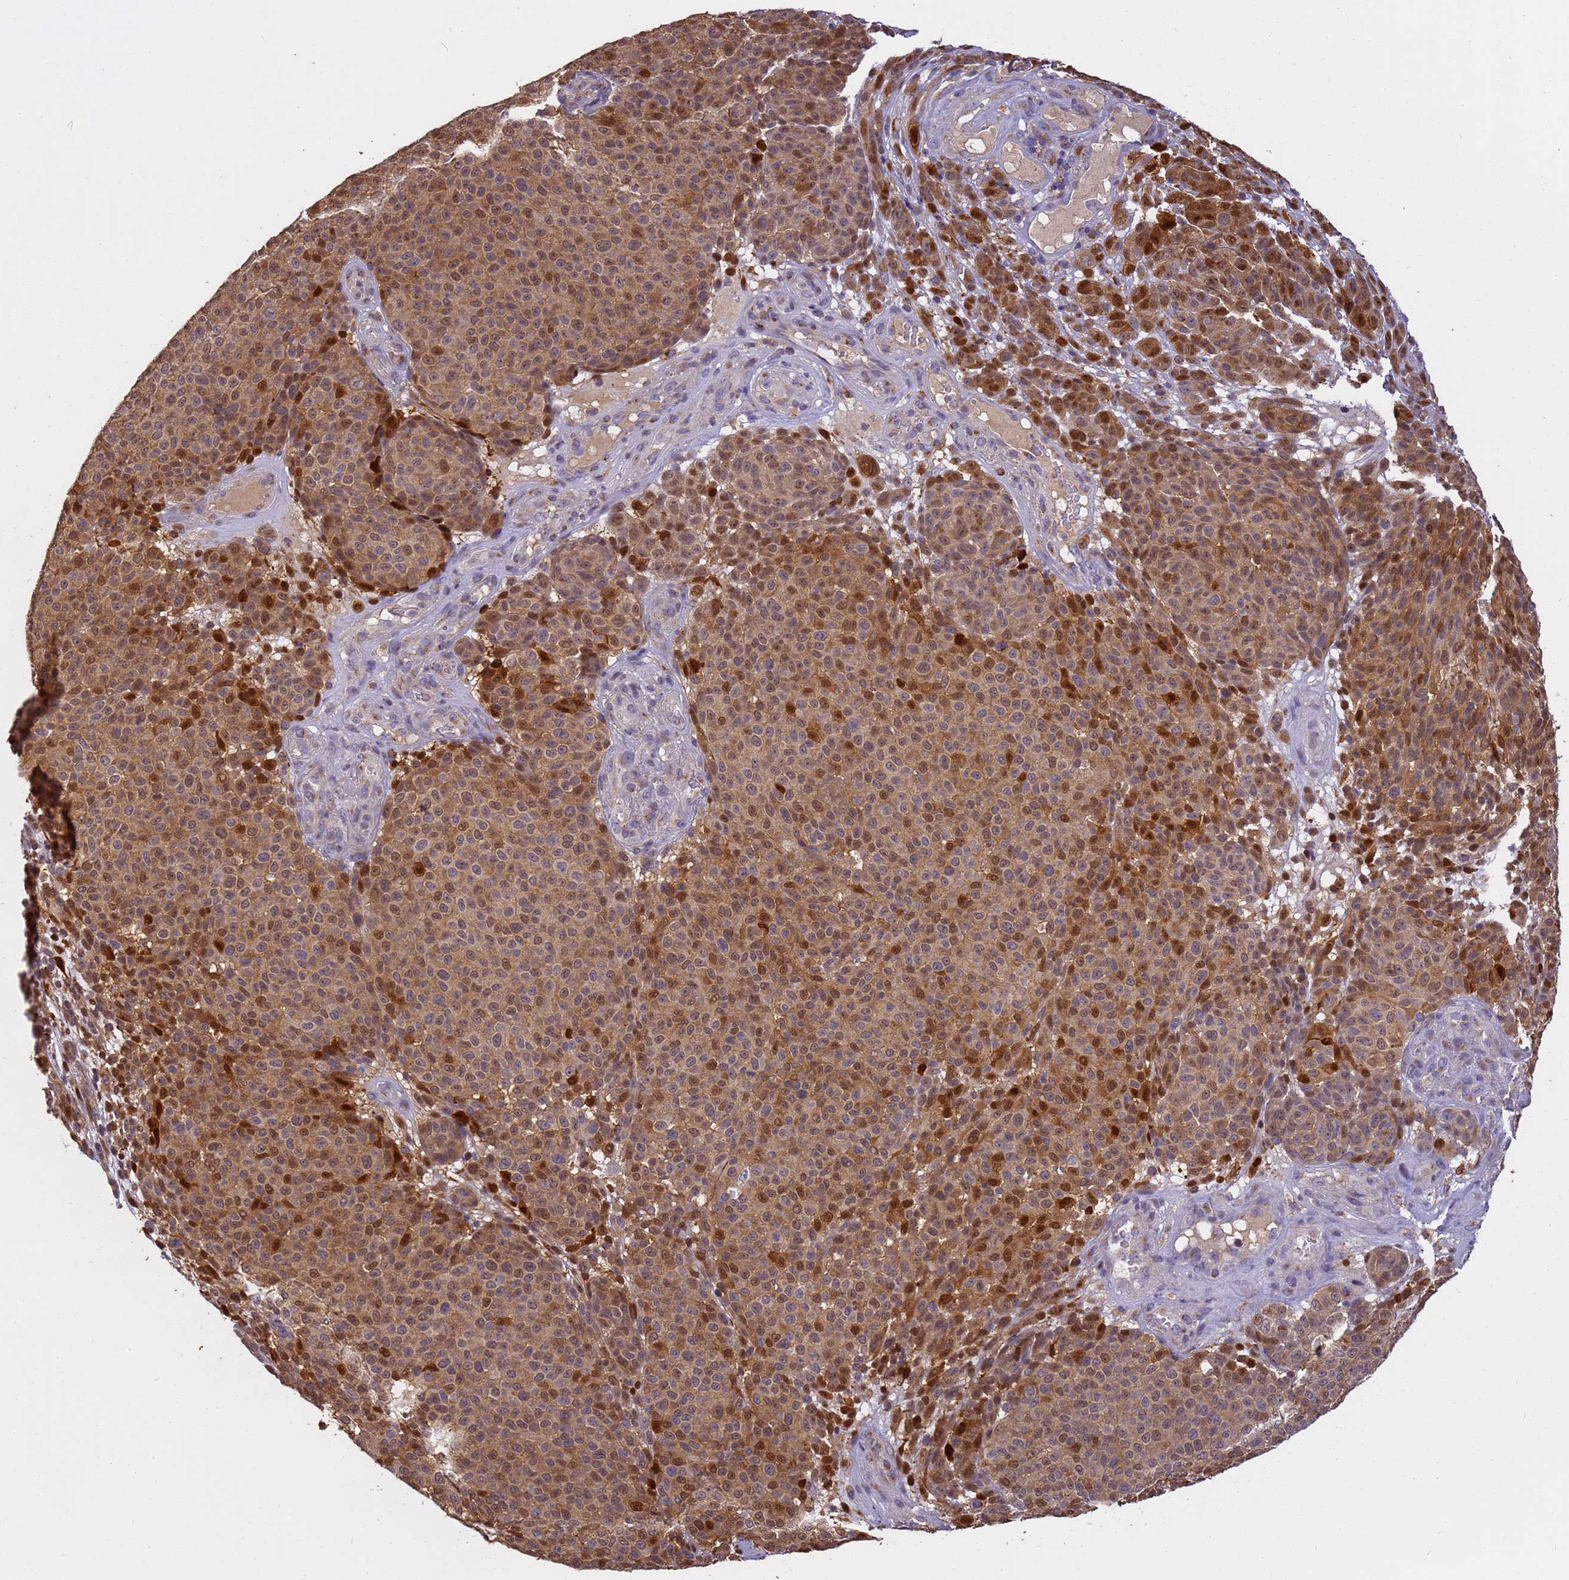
{"staining": {"intensity": "moderate", "quantity": "25%-75%", "location": "cytoplasmic/membranous,nuclear"}, "tissue": "melanoma", "cell_type": "Tumor cells", "image_type": "cancer", "snomed": [{"axis": "morphology", "description": "Malignant melanoma, NOS"}, {"axis": "topography", "description": "Skin"}], "caption": "Malignant melanoma tissue exhibits moderate cytoplasmic/membranous and nuclear staining in about 25%-75% of tumor cells", "gene": "M6PR", "patient": {"sex": "male", "age": 49}}